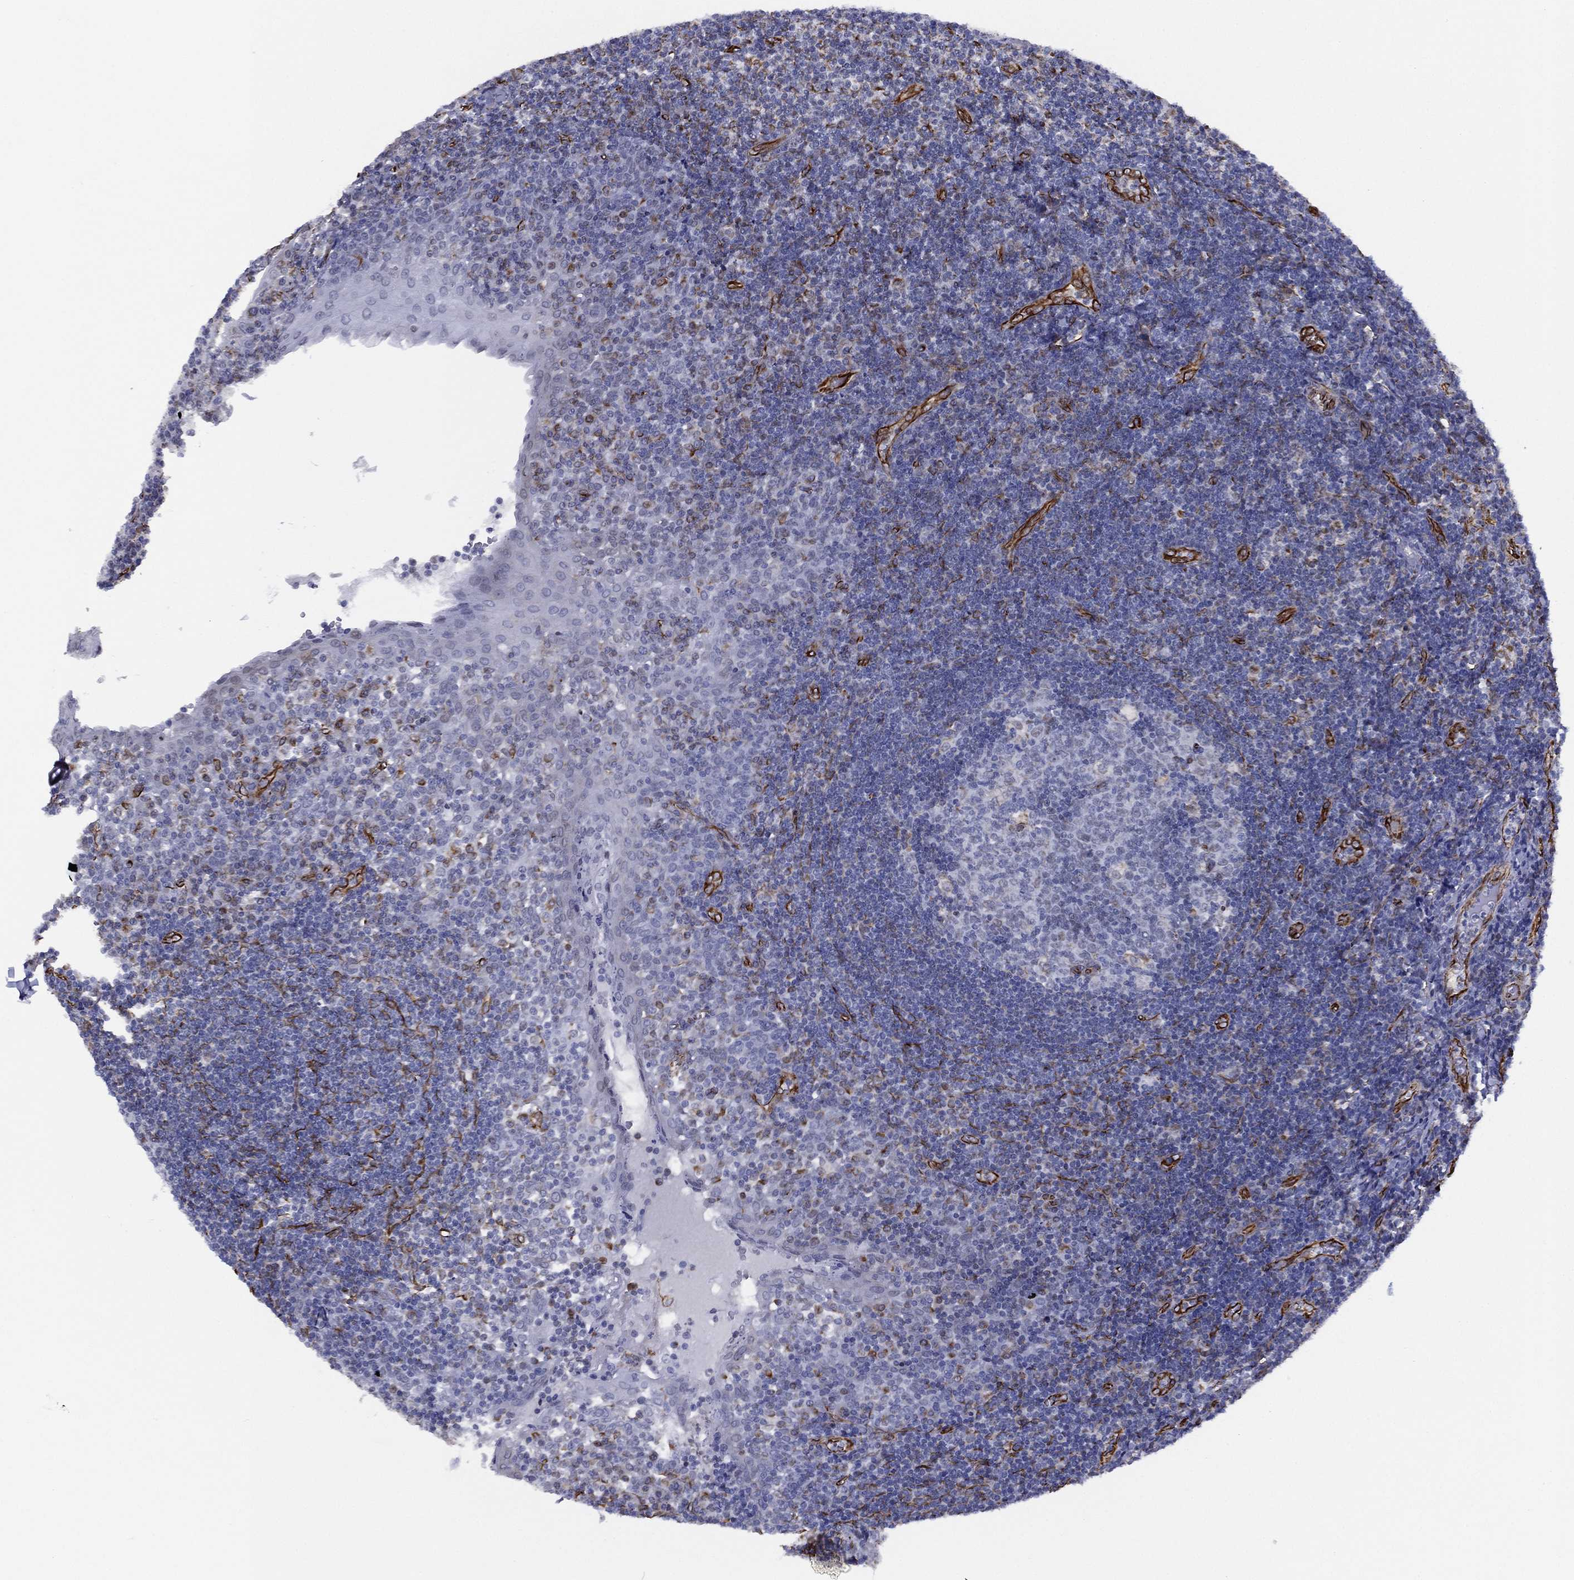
{"staining": {"intensity": "negative", "quantity": "none", "location": "none"}, "tissue": "tonsil", "cell_type": "Germinal center cells", "image_type": "normal", "snomed": [{"axis": "morphology", "description": "Normal tissue, NOS"}, {"axis": "topography", "description": "Tonsil"}], "caption": "Tonsil stained for a protein using immunohistochemistry (IHC) reveals no expression germinal center cells.", "gene": "MAS1", "patient": {"sex": "female", "age": 13}}